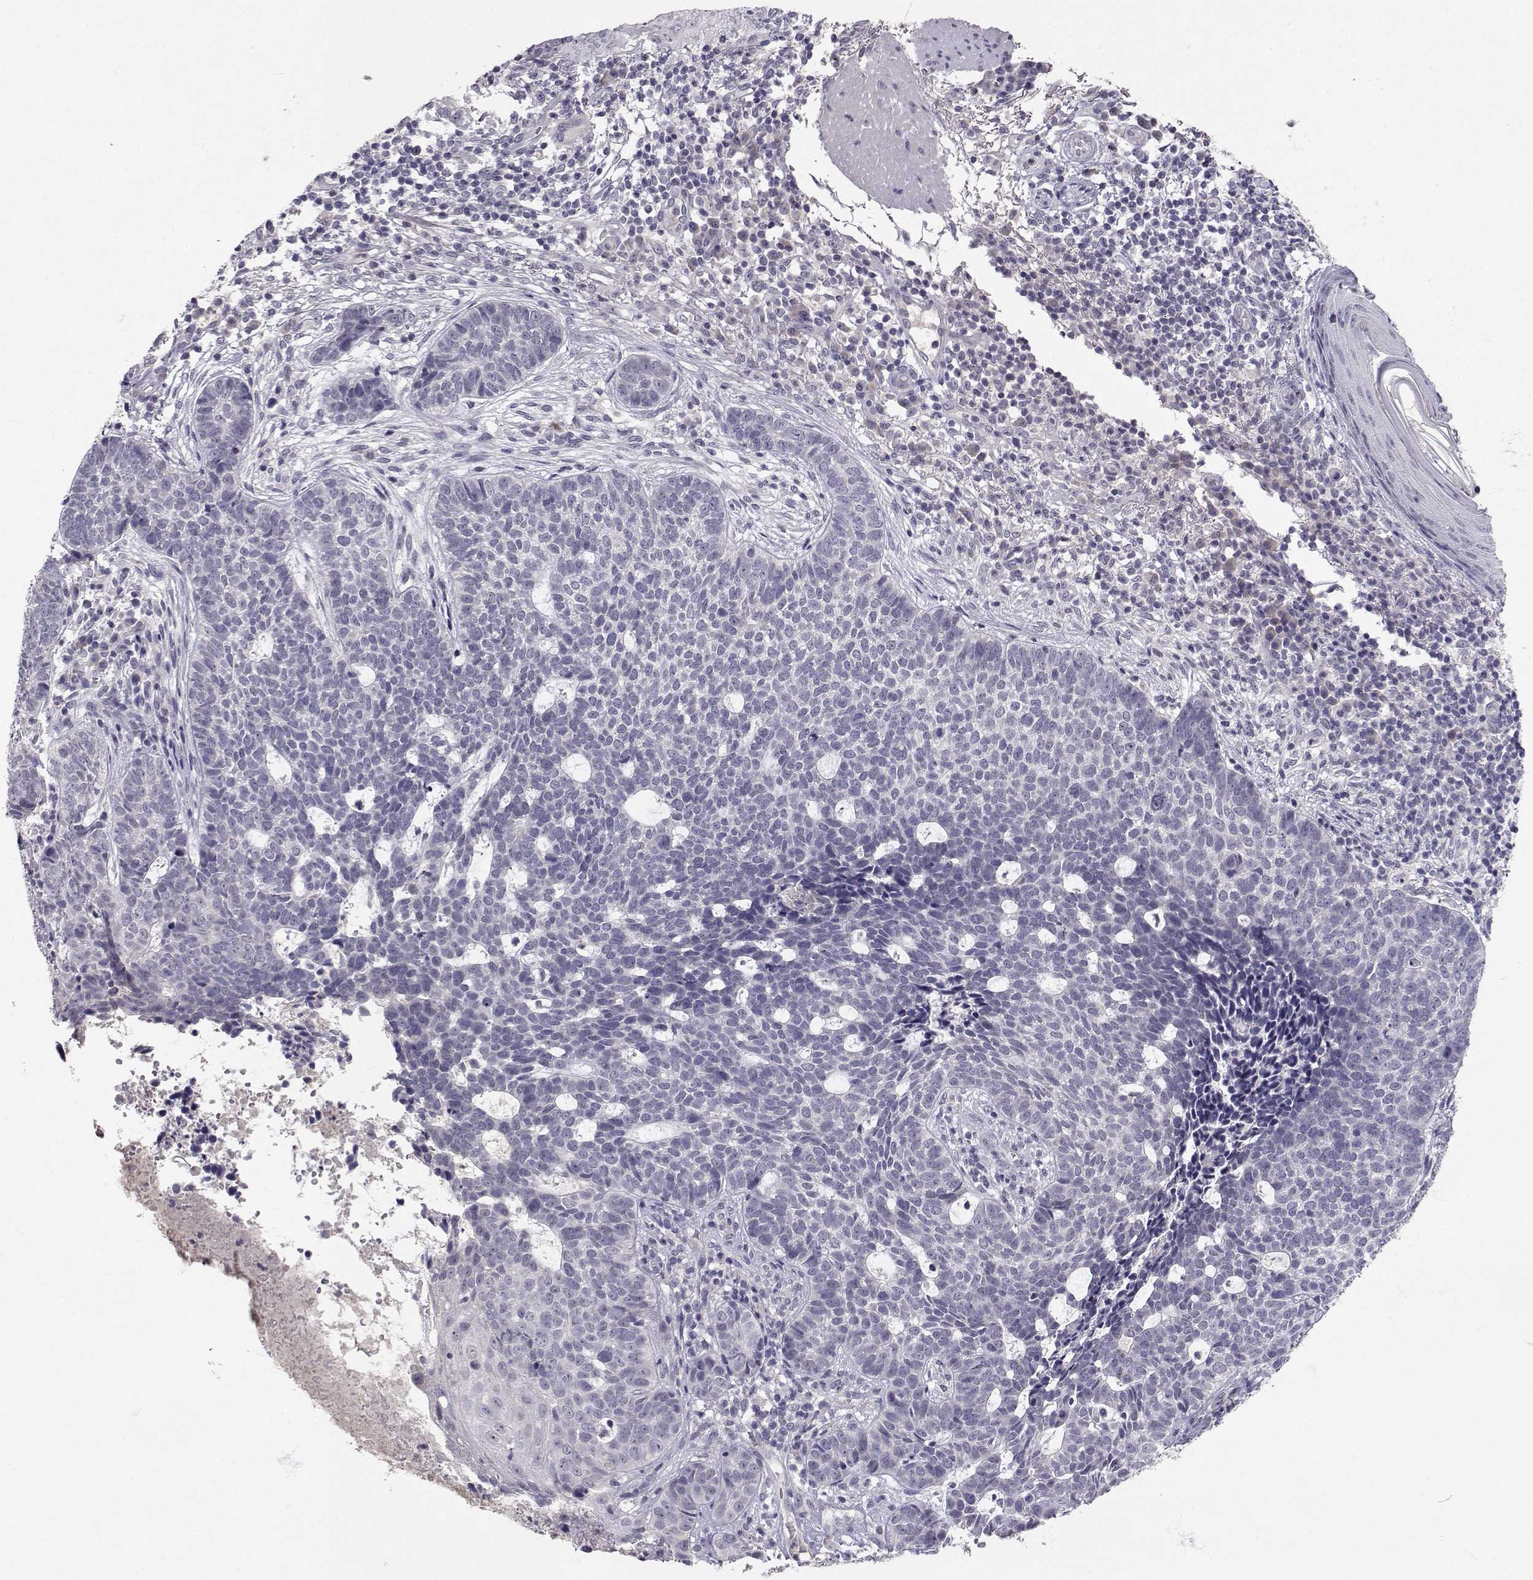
{"staining": {"intensity": "negative", "quantity": "none", "location": "none"}, "tissue": "skin cancer", "cell_type": "Tumor cells", "image_type": "cancer", "snomed": [{"axis": "morphology", "description": "Basal cell carcinoma"}, {"axis": "topography", "description": "Skin"}], "caption": "This micrograph is of skin cancer (basal cell carcinoma) stained with immunohistochemistry (IHC) to label a protein in brown with the nuclei are counter-stained blue. There is no positivity in tumor cells.", "gene": "SLC6A3", "patient": {"sex": "female", "age": 69}}